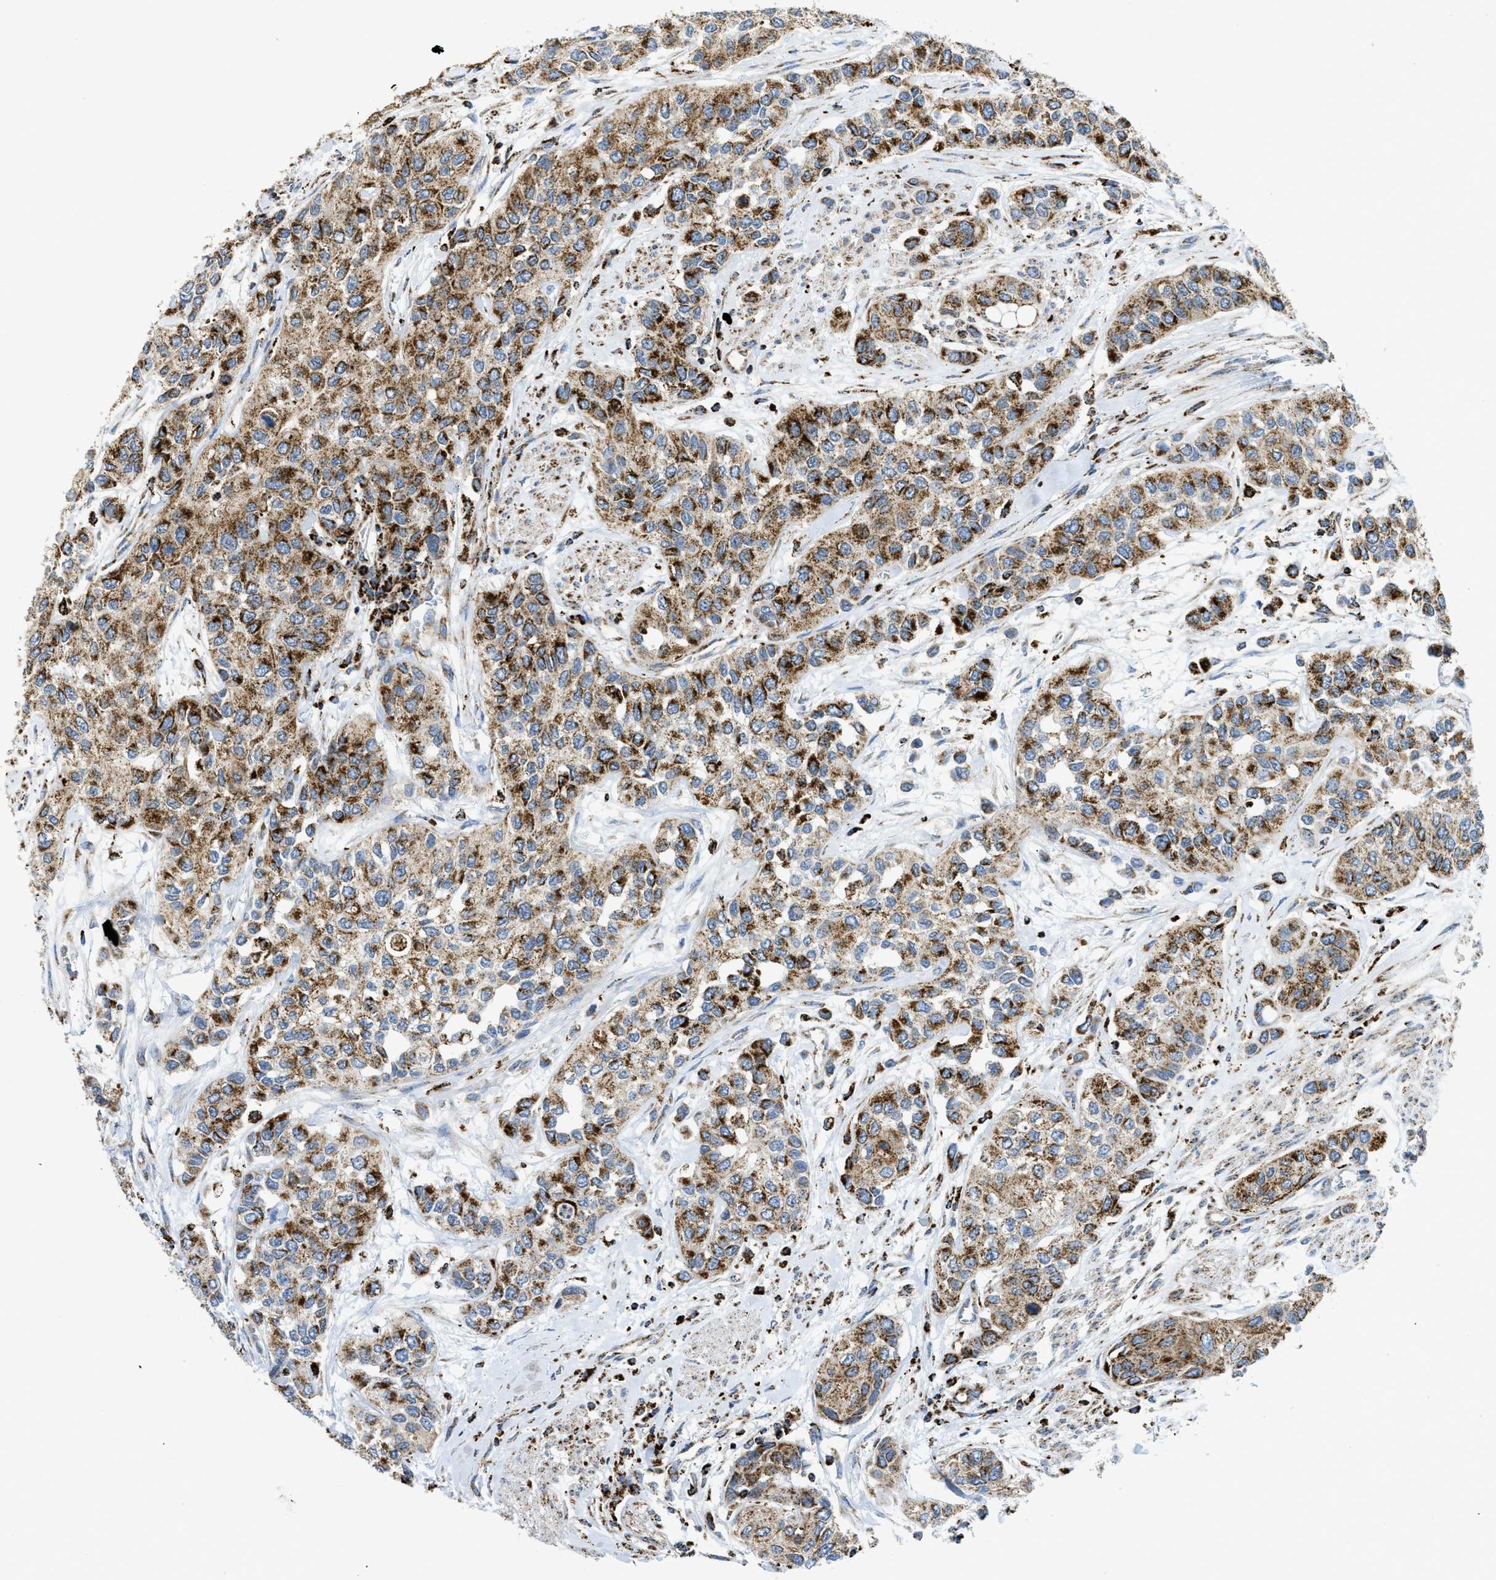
{"staining": {"intensity": "strong", "quantity": ">75%", "location": "cytoplasmic/membranous"}, "tissue": "urothelial cancer", "cell_type": "Tumor cells", "image_type": "cancer", "snomed": [{"axis": "morphology", "description": "Urothelial carcinoma, High grade"}, {"axis": "topography", "description": "Urinary bladder"}], "caption": "Urothelial cancer stained with a brown dye shows strong cytoplasmic/membranous positive expression in approximately >75% of tumor cells.", "gene": "SQOR", "patient": {"sex": "female", "age": 56}}